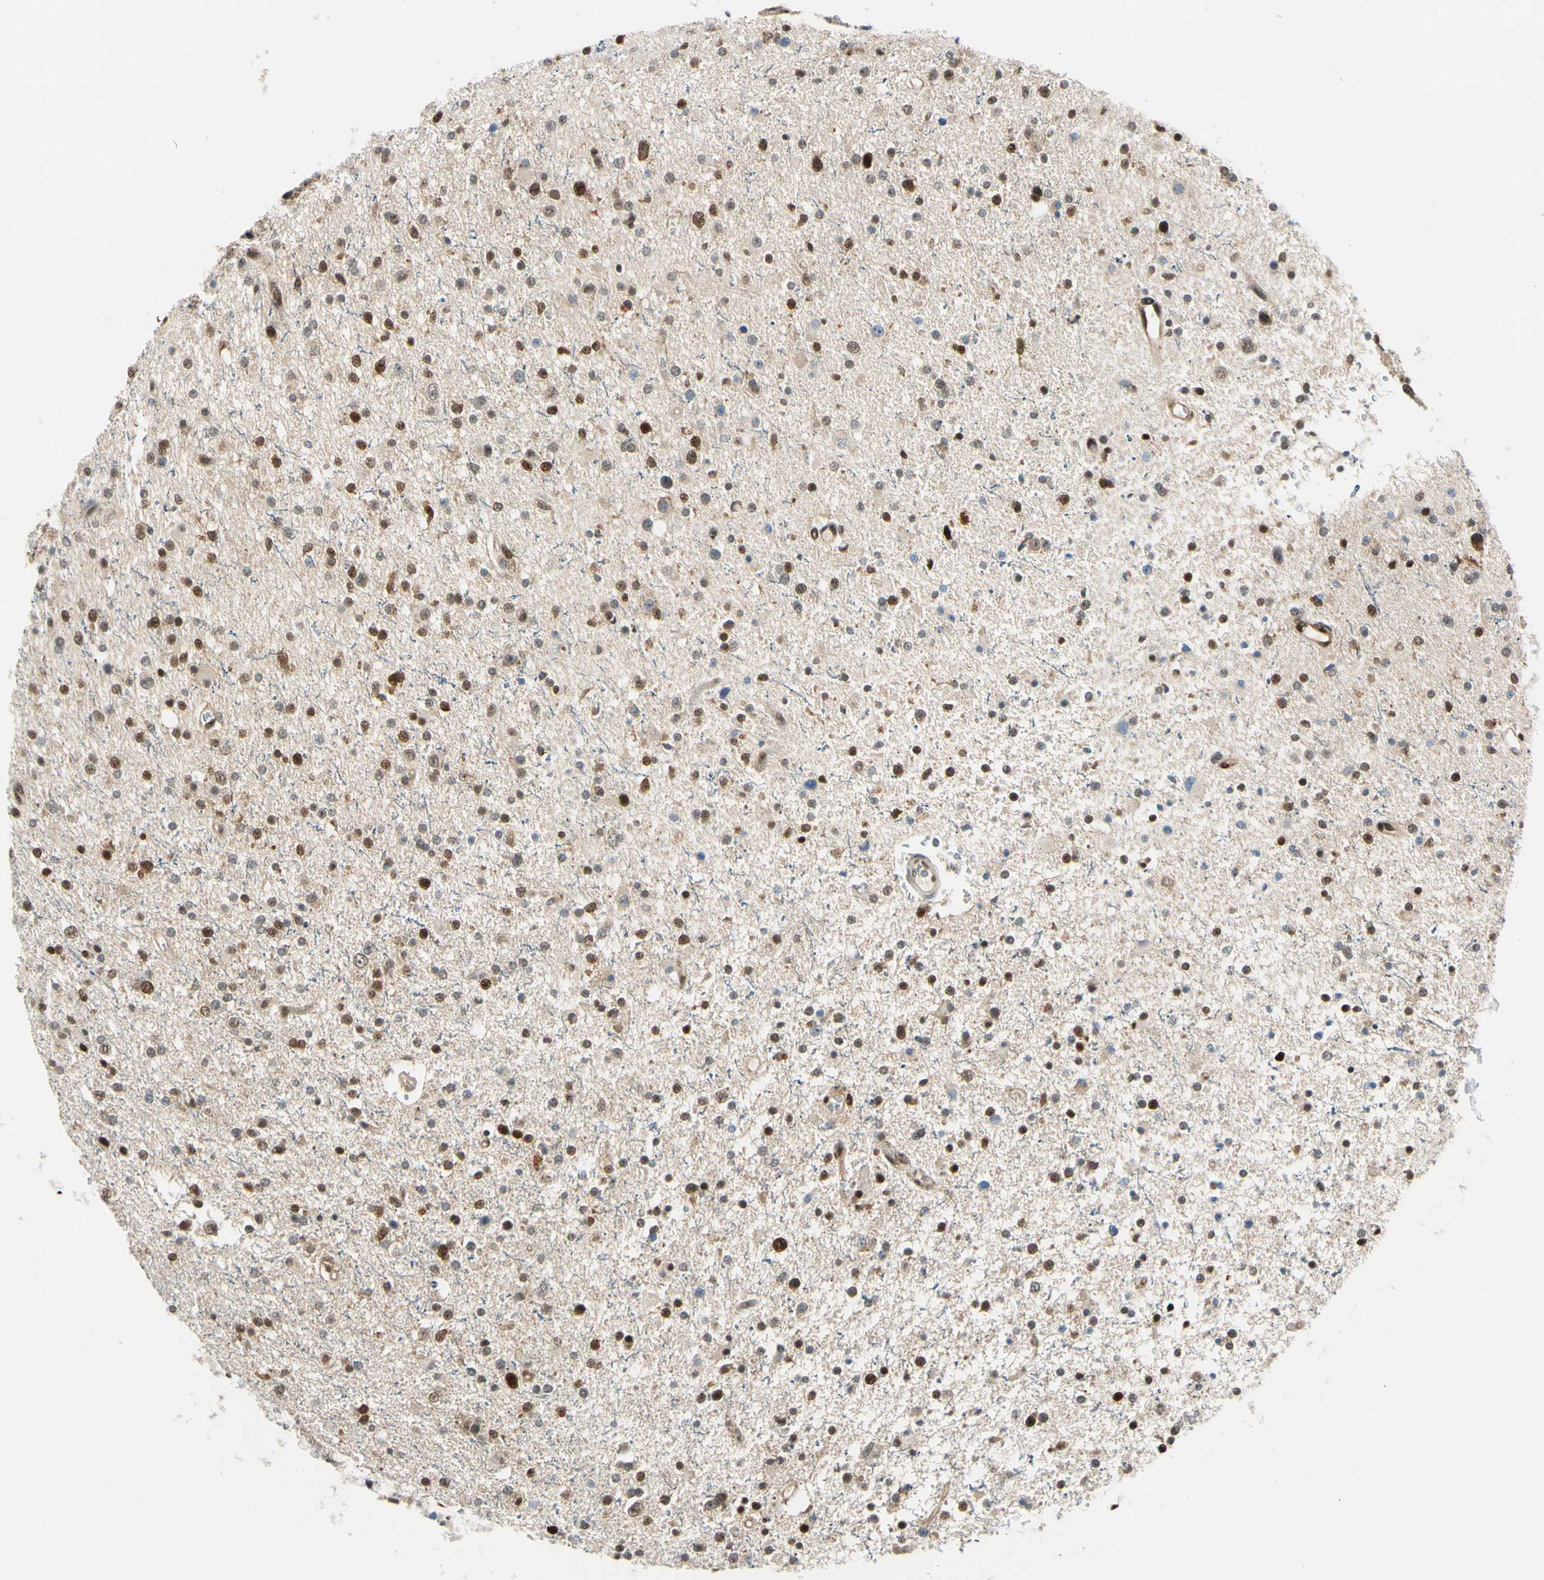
{"staining": {"intensity": "strong", "quantity": ">75%", "location": "nuclear"}, "tissue": "glioma", "cell_type": "Tumor cells", "image_type": "cancer", "snomed": [{"axis": "morphology", "description": "Glioma, malignant, High grade"}, {"axis": "topography", "description": "Brain"}], "caption": "Strong nuclear protein expression is present in about >75% of tumor cells in glioma.", "gene": "DAXX", "patient": {"sex": "male", "age": 33}}